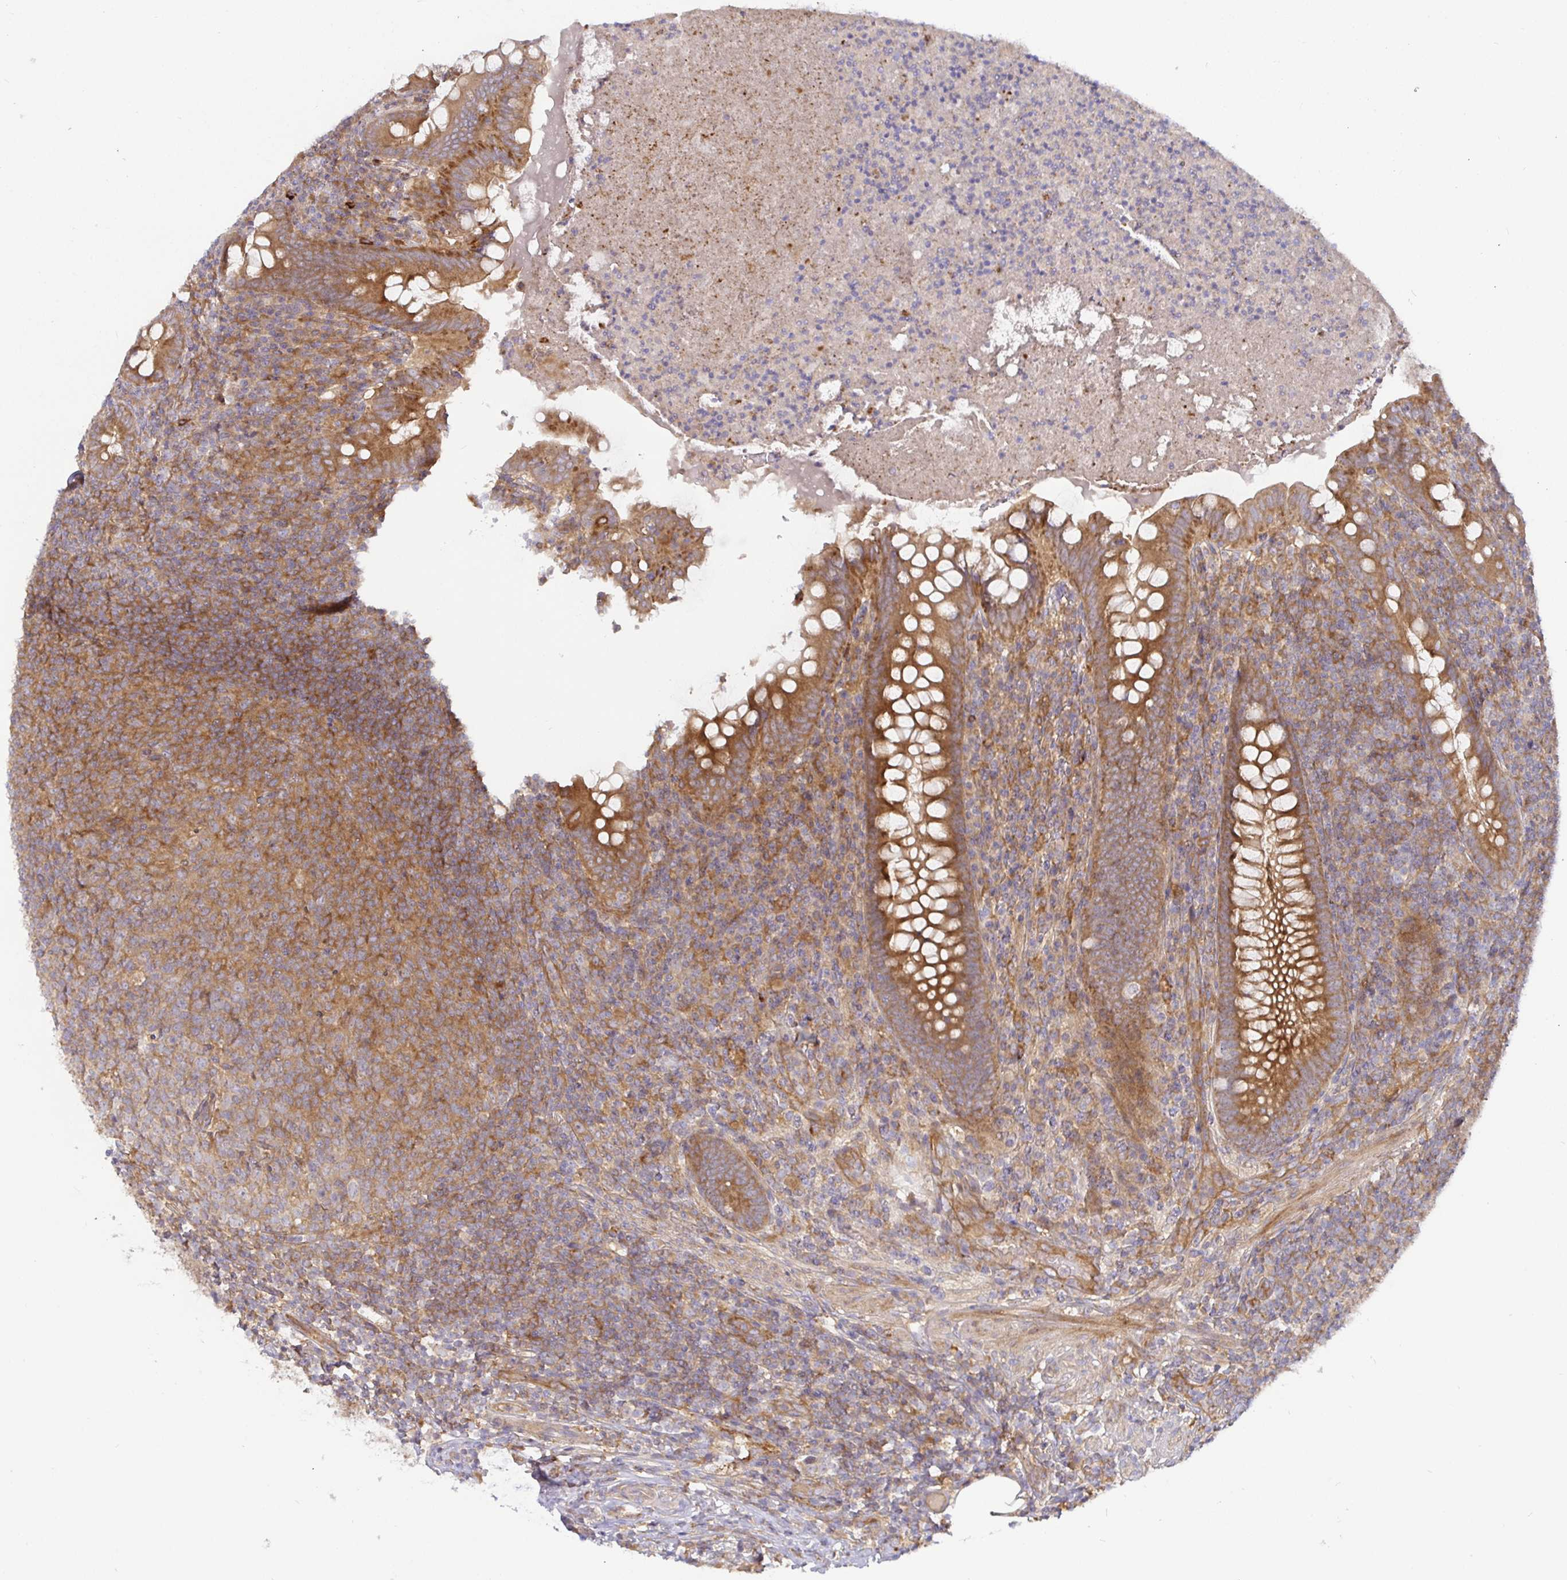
{"staining": {"intensity": "moderate", "quantity": ">75%", "location": "cytoplasmic/membranous"}, "tissue": "appendix", "cell_type": "Glandular cells", "image_type": "normal", "snomed": [{"axis": "morphology", "description": "Normal tissue, NOS"}, {"axis": "topography", "description": "Appendix"}], "caption": "Glandular cells display medium levels of moderate cytoplasmic/membranous positivity in approximately >75% of cells in unremarkable appendix. (Brightfield microscopy of DAB IHC at high magnification).", "gene": "SNX8", "patient": {"sex": "male", "age": 47}}